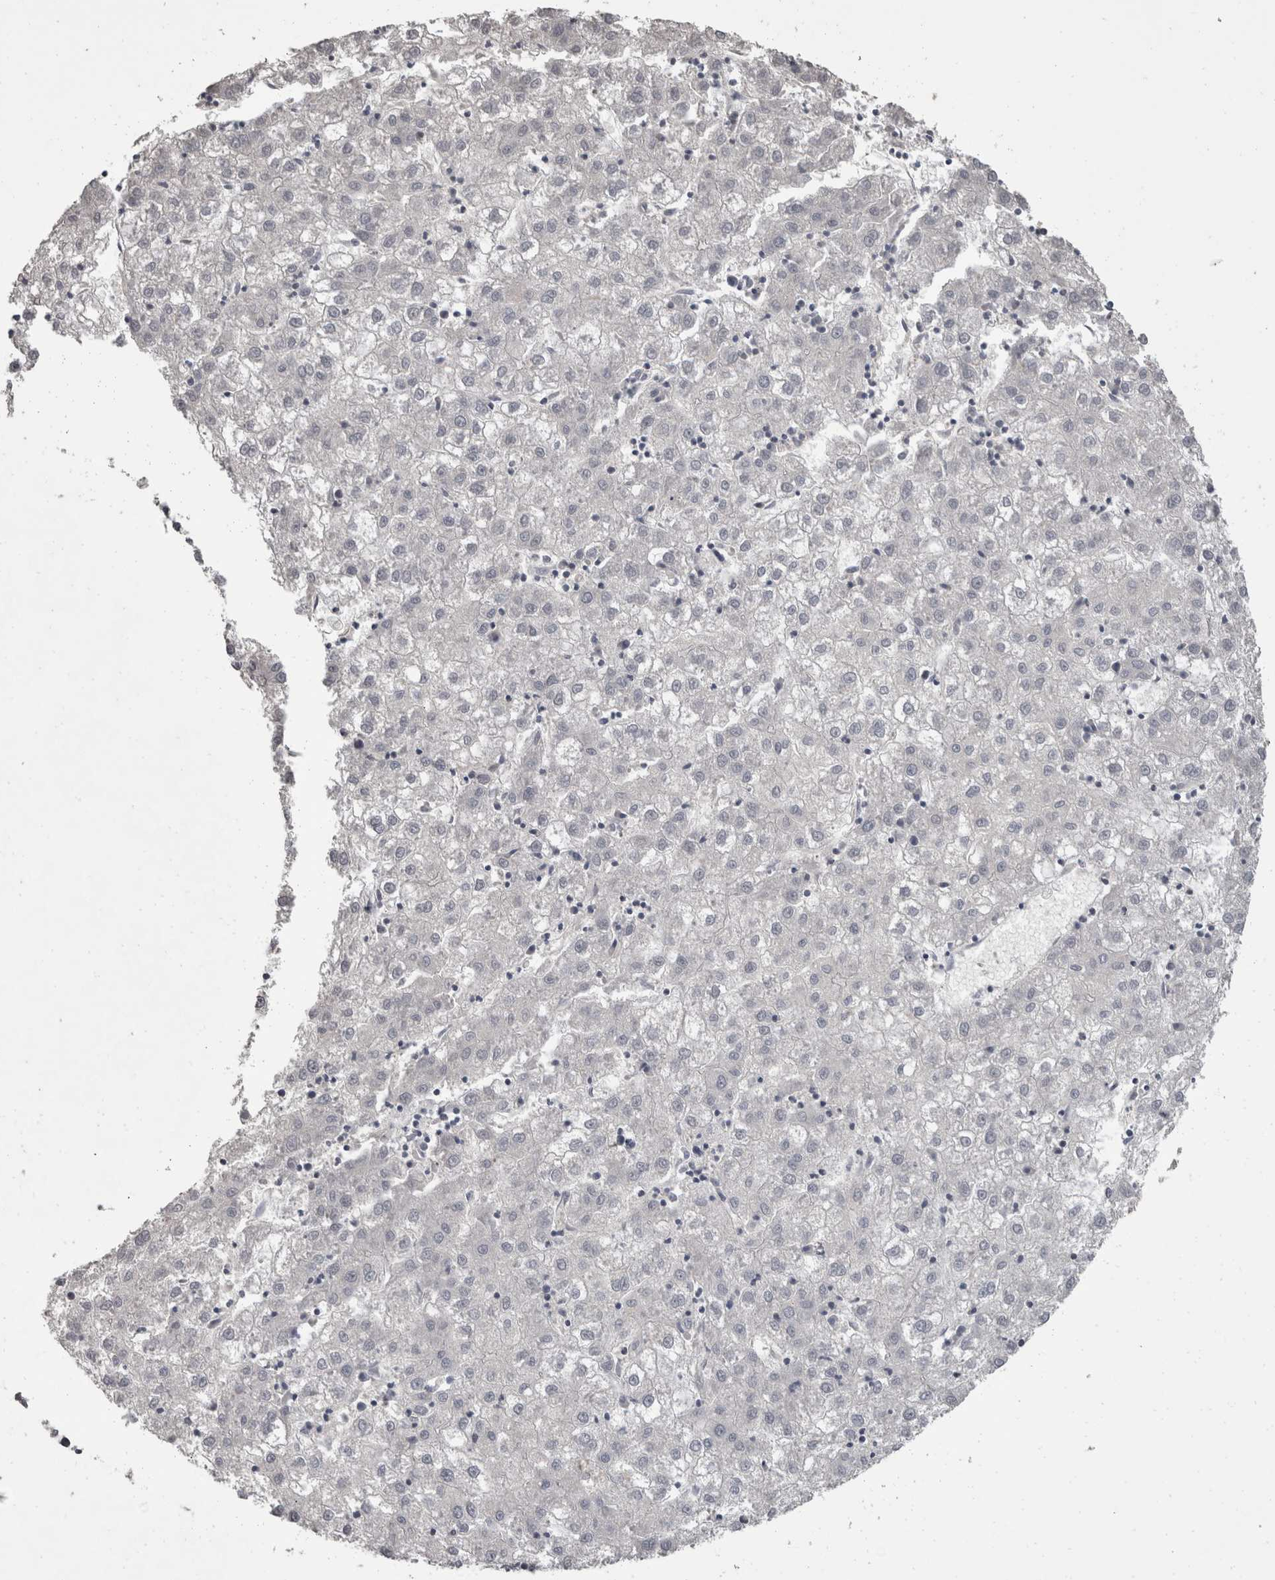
{"staining": {"intensity": "negative", "quantity": "none", "location": "none"}, "tissue": "liver cancer", "cell_type": "Tumor cells", "image_type": "cancer", "snomed": [{"axis": "morphology", "description": "Carcinoma, Hepatocellular, NOS"}, {"axis": "topography", "description": "Liver"}], "caption": "Tumor cells show no significant positivity in liver cancer (hepatocellular carcinoma). The staining is performed using DAB brown chromogen with nuclei counter-stained in using hematoxylin.", "gene": "DDX17", "patient": {"sex": "male", "age": 72}}